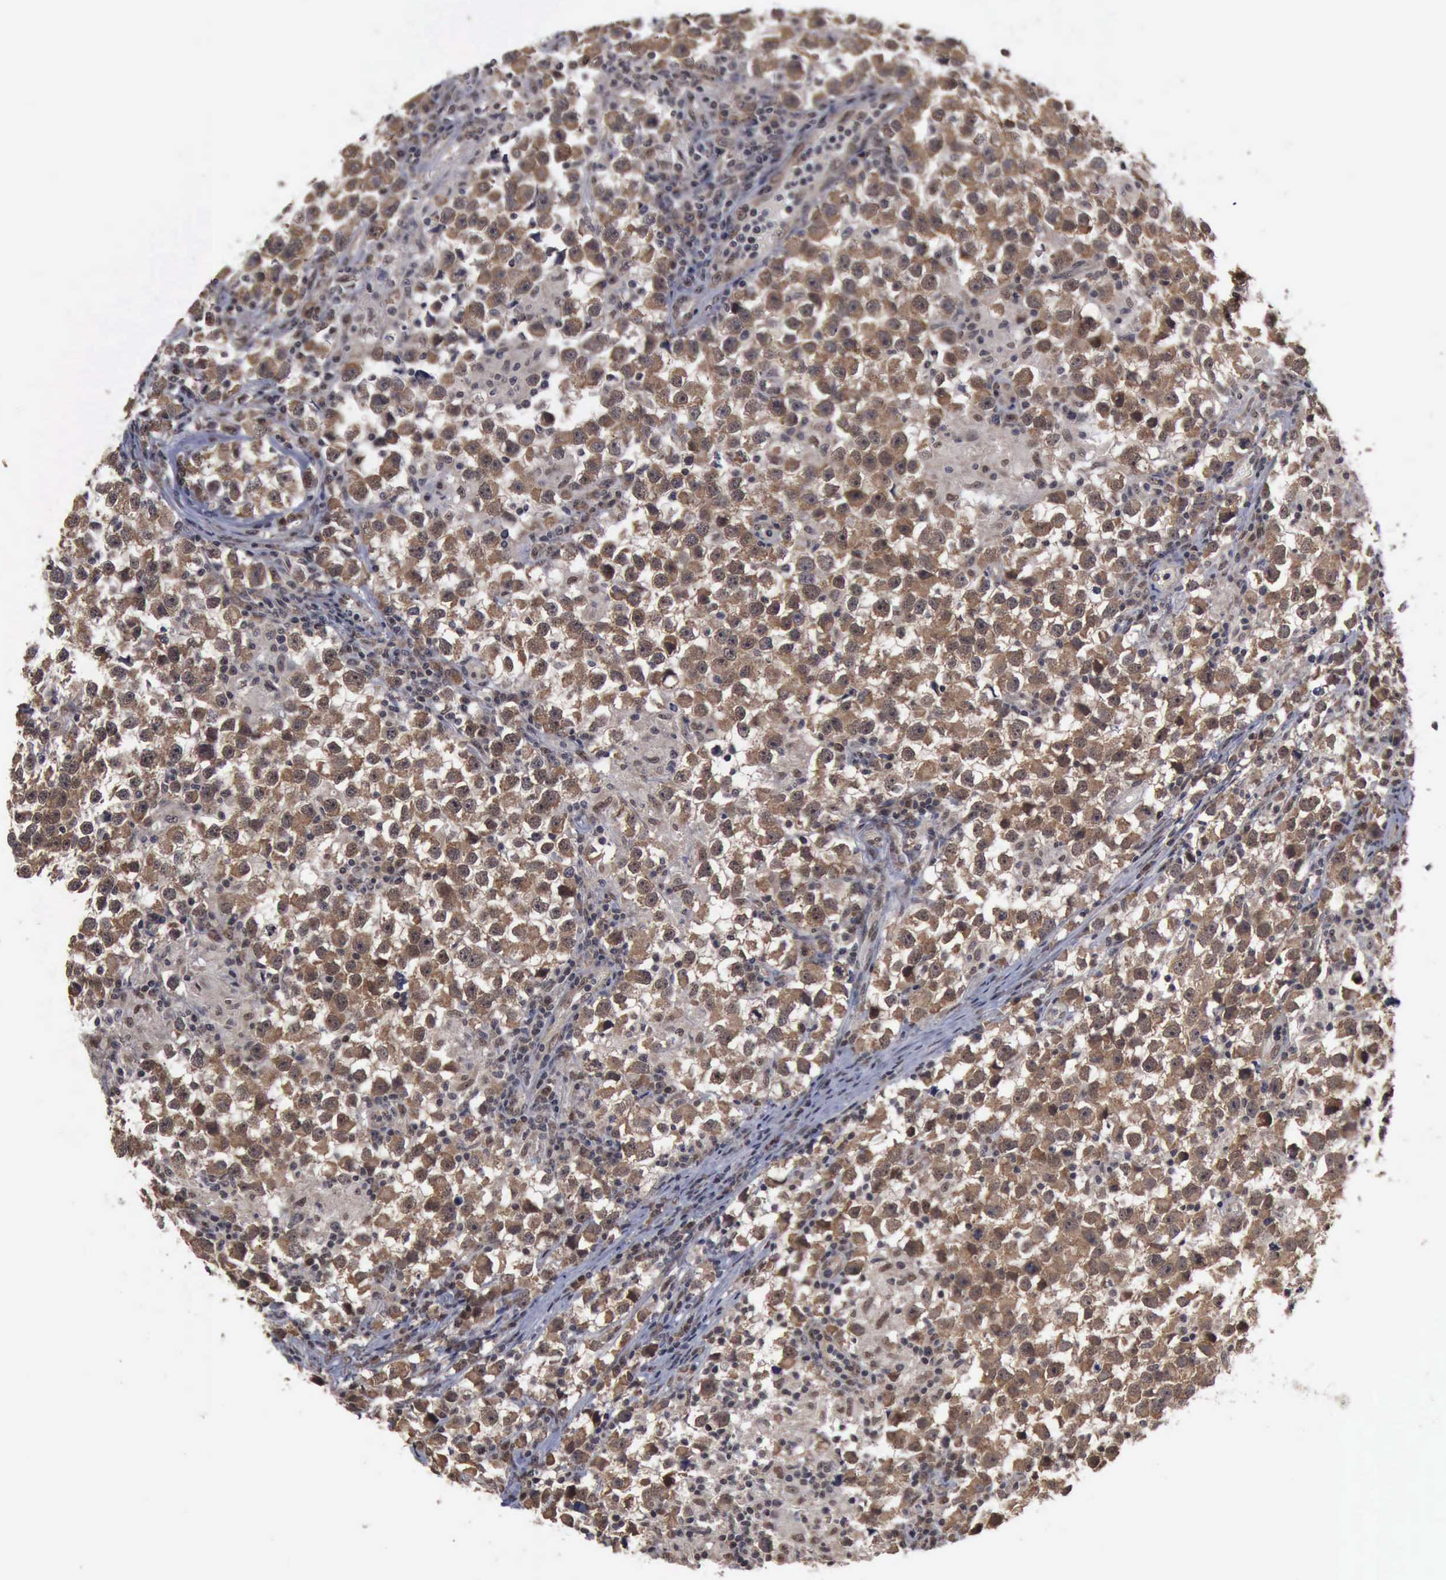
{"staining": {"intensity": "strong", "quantity": ">75%", "location": "cytoplasmic/membranous,nuclear"}, "tissue": "testis cancer", "cell_type": "Tumor cells", "image_type": "cancer", "snomed": [{"axis": "morphology", "description": "Seminoma, NOS"}, {"axis": "topography", "description": "Testis"}], "caption": "Protein staining of seminoma (testis) tissue exhibits strong cytoplasmic/membranous and nuclear positivity in approximately >75% of tumor cells.", "gene": "RTCB", "patient": {"sex": "male", "age": 33}}